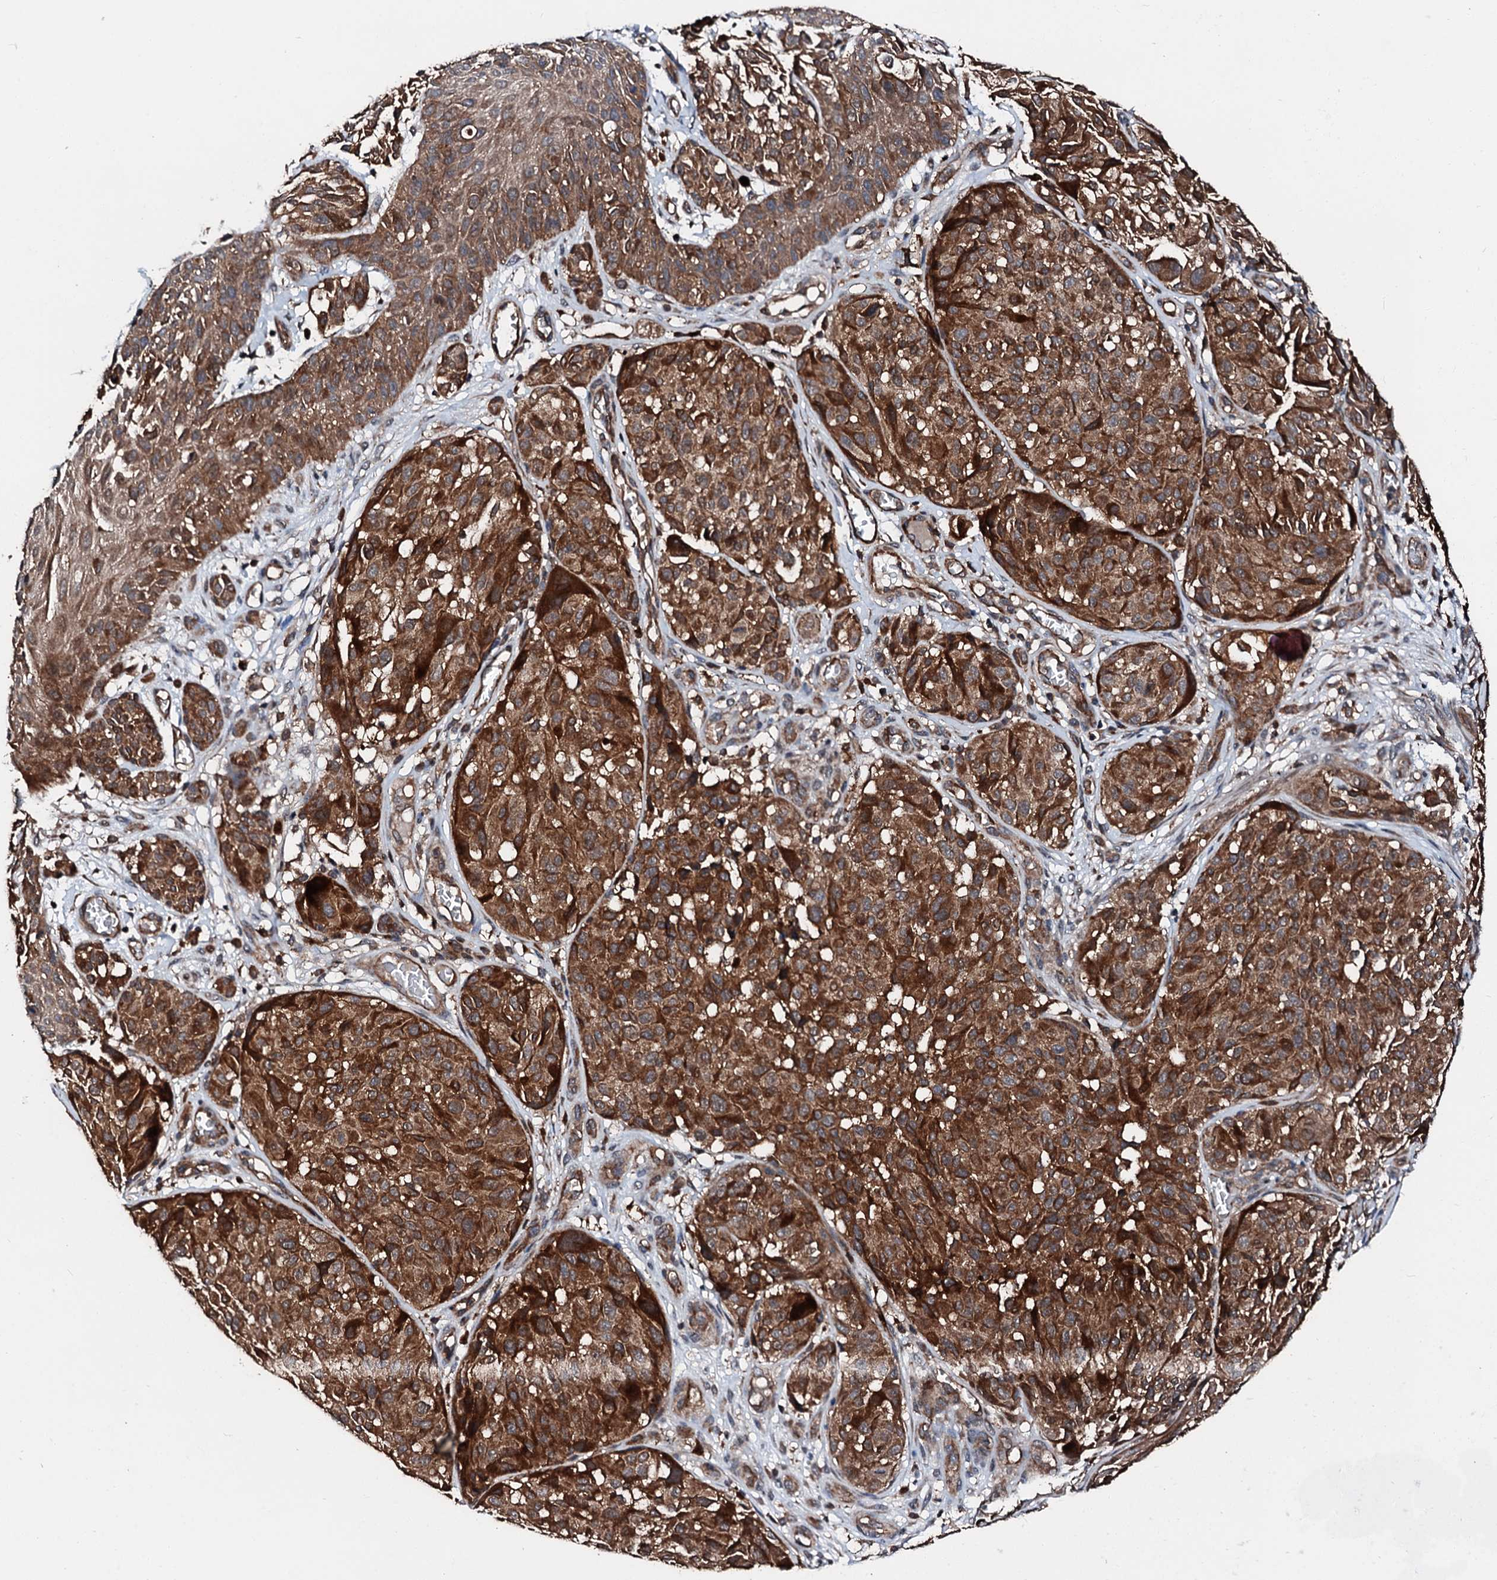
{"staining": {"intensity": "strong", "quantity": ">75%", "location": "cytoplasmic/membranous"}, "tissue": "melanoma", "cell_type": "Tumor cells", "image_type": "cancer", "snomed": [{"axis": "morphology", "description": "Malignant melanoma, NOS"}, {"axis": "topography", "description": "Skin"}], "caption": "A brown stain highlights strong cytoplasmic/membranous positivity of a protein in human malignant melanoma tumor cells.", "gene": "FGD4", "patient": {"sex": "male", "age": 83}}